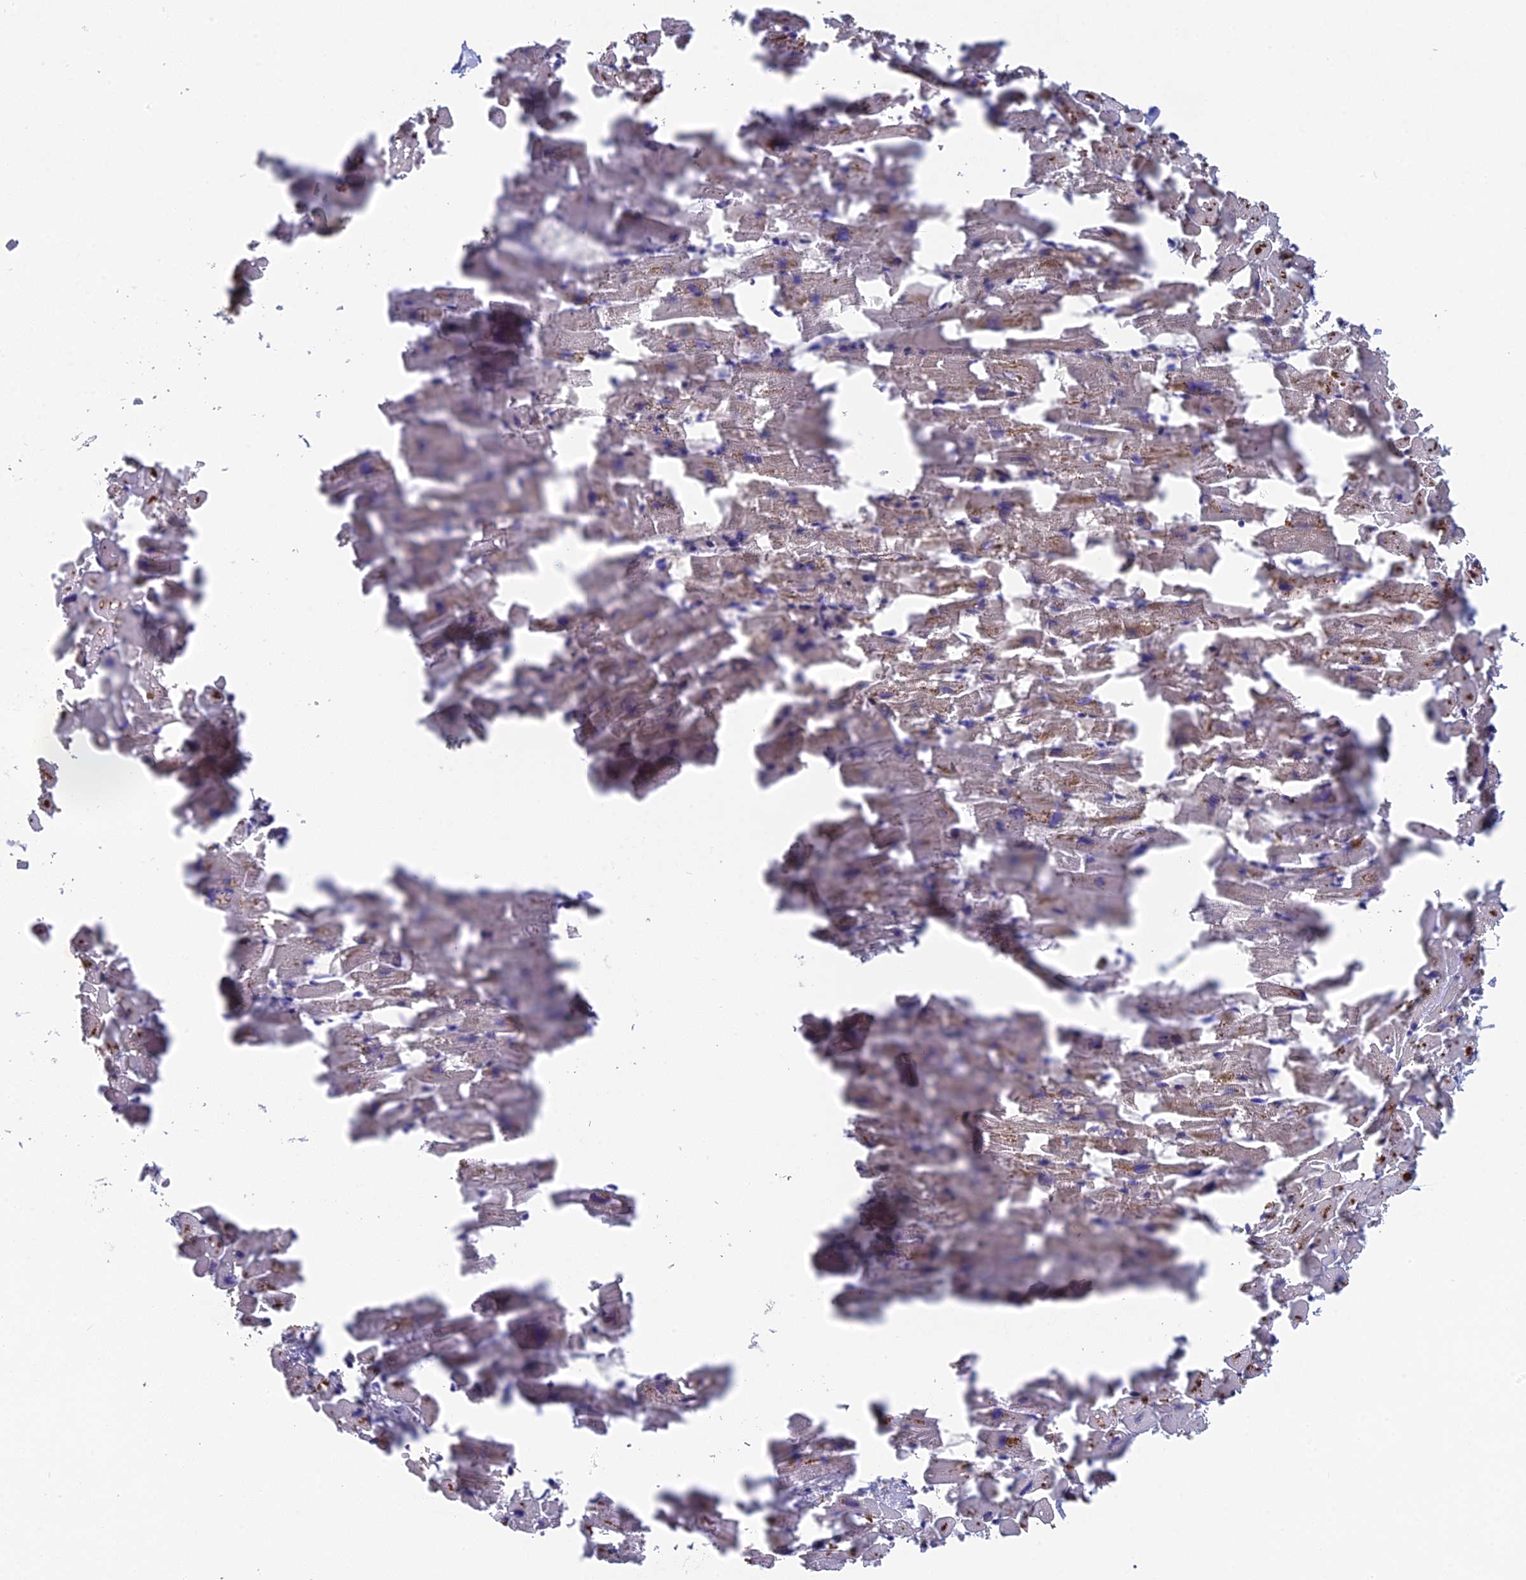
{"staining": {"intensity": "moderate", "quantity": ">75%", "location": "cytoplasmic/membranous"}, "tissue": "heart muscle", "cell_type": "Cardiomyocytes", "image_type": "normal", "snomed": [{"axis": "morphology", "description": "Normal tissue, NOS"}, {"axis": "topography", "description": "Heart"}], "caption": "About >75% of cardiomyocytes in normal human heart muscle display moderate cytoplasmic/membranous protein staining as visualized by brown immunohistochemical staining.", "gene": "AK4P3", "patient": {"sex": "female", "age": 64}}